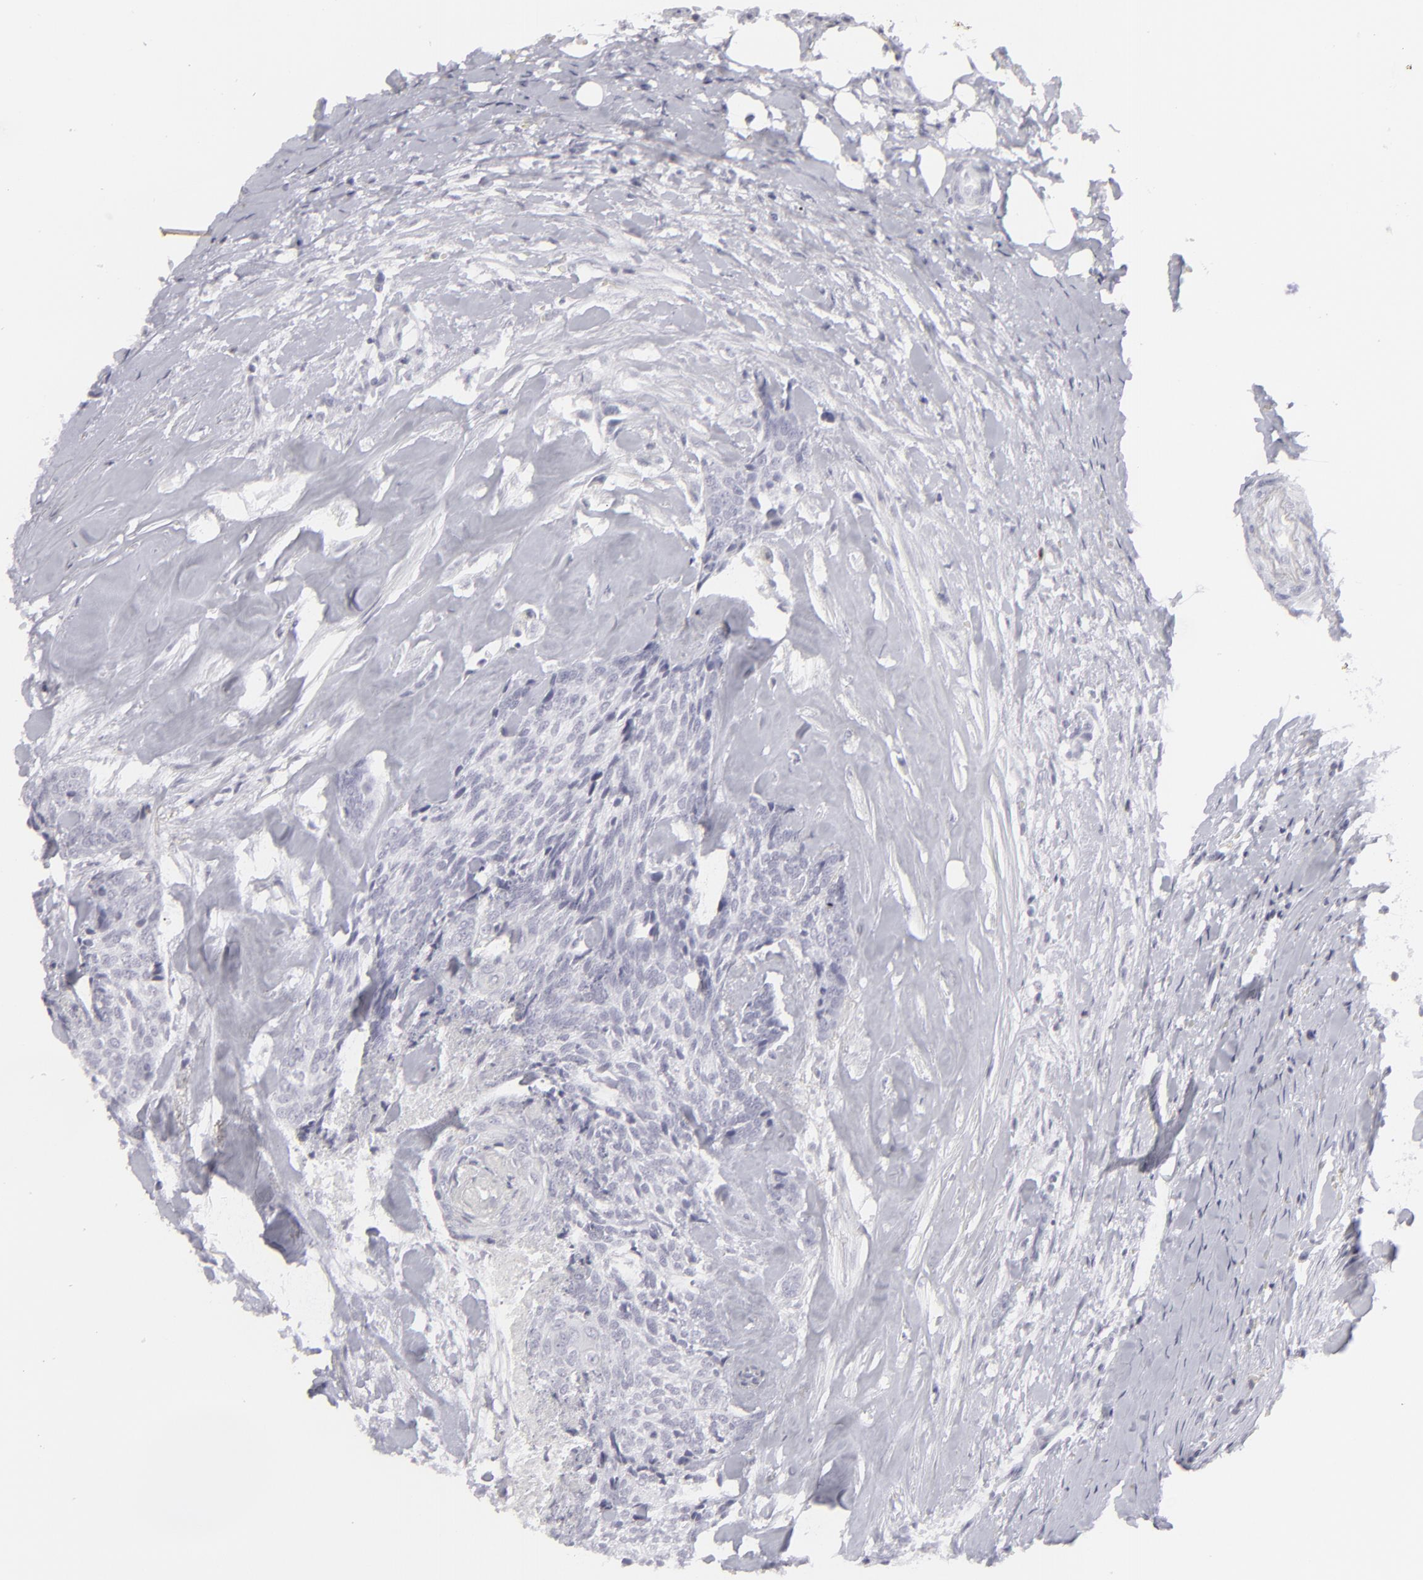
{"staining": {"intensity": "negative", "quantity": "none", "location": "none"}, "tissue": "head and neck cancer", "cell_type": "Tumor cells", "image_type": "cancer", "snomed": [{"axis": "morphology", "description": "Squamous cell carcinoma, NOS"}, {"axis": "topography", "description": "Salivary gland"}, {"axis": "topography", "description": "Head-Neck"}], "caption": "Immunohistochemistry (IHC) histopathology image of head and neck squamous cell carcinoma stained for a protein (brown), which demonstrates no staining in tumor cells.", "gene": "CD7", "patient": {"sex": "male", "age": 70}}